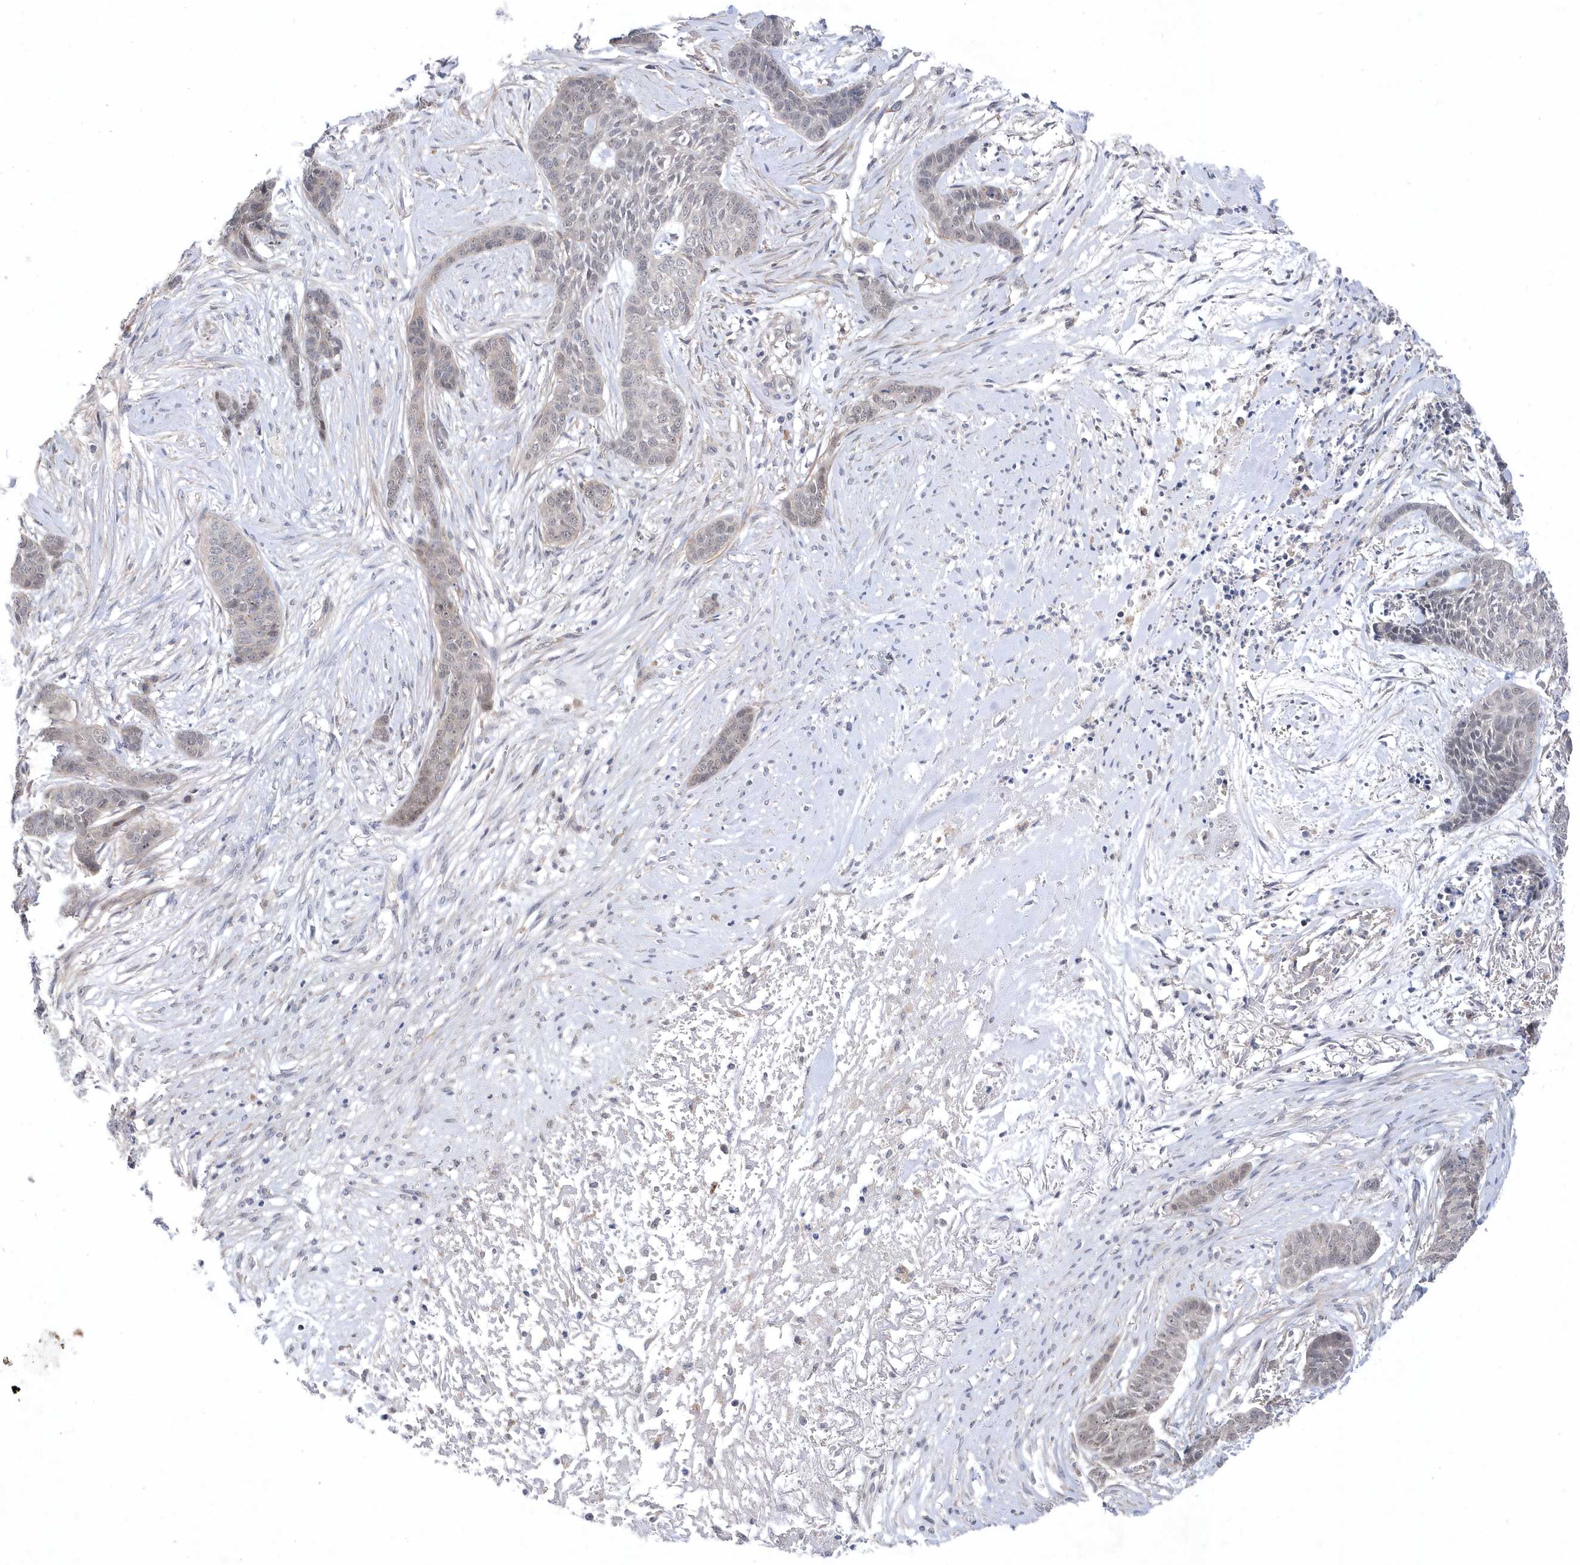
{"staining": {"intensity": "negative", "quantity": "none", "location": "none"}, "tissue": "skin cancer", "cell_type": "Tumor cells", "image_type": "cancer", "snomed": [{"axis": "morphology", "description": "Basal cell carcinoma"}, {"axis": "topography", "description": "Skin"}], "caption": "Protein analysis of basal cell carcinoma (skin) exhibits no significant staining in tumor cells.", "gene": "ANAPC1", "patient": {"sex": "female", "age": 64}}